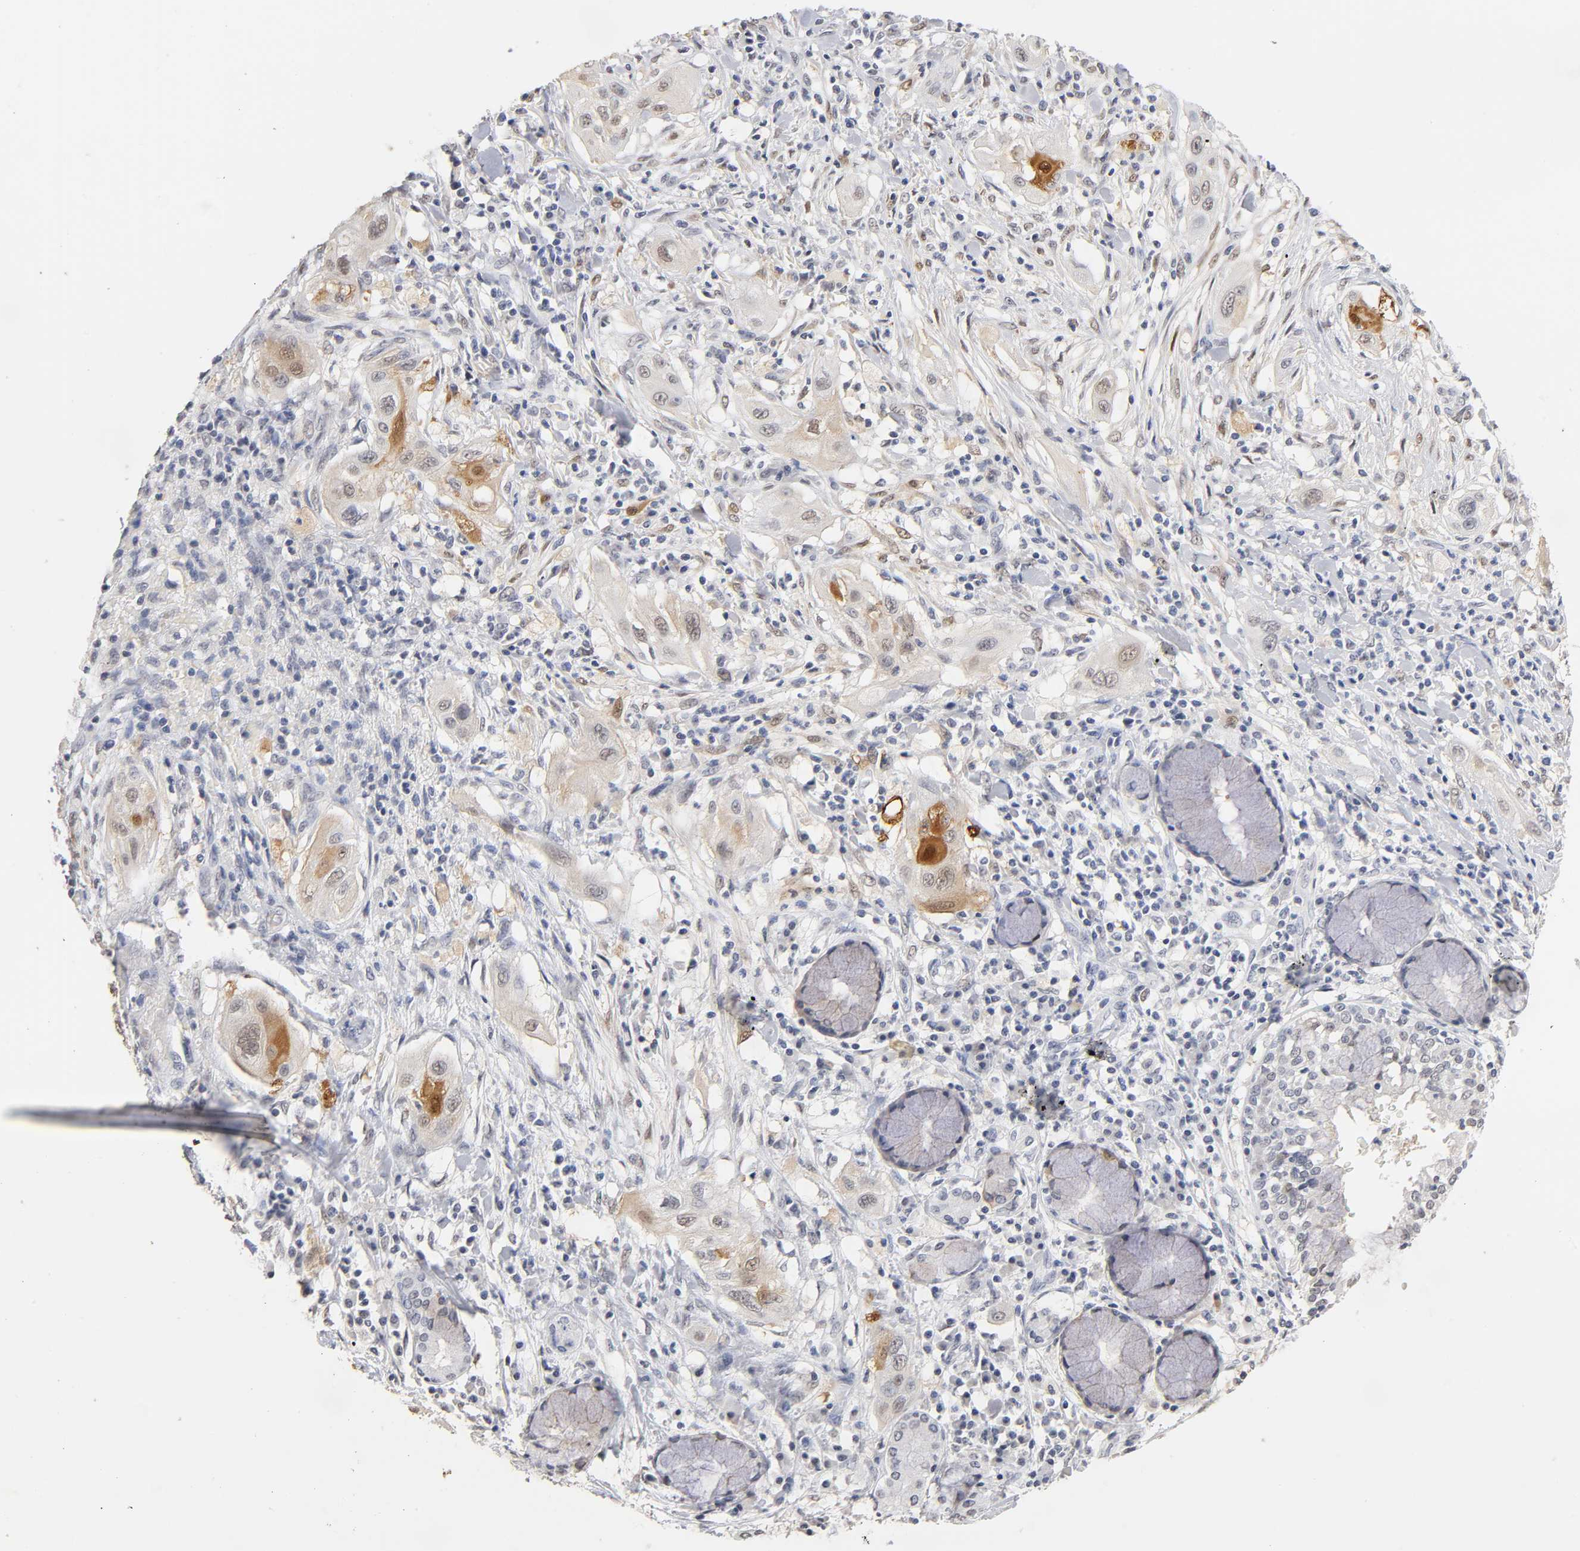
{"staining": {"intensity": "weak", "quantity": "25%-75%", "location": "cytoplasmic/membranous,nuclear"}, "tissue": "lung cancer", "cell_type": "Tumor cells", "image_type": "cancer", "snomed": [{"axis": "morphology", "description": "Squamous cell carcinoma, NOS"}, {"axis": "topography", "description": "Lung"}], "caption": "Immunohistochemical staining of human squamous cell carcinoma (lung) reveals weak cytoplasmic/membranous and nuclear protein staining in about 25%-75% of tumor cells. The staining is performed using DAB (3,3'-diaminobenzidine) brown chromogen to label protein expression. The nuclei are counter-stained blue using hematoxylin.", "gene": "CRABP2", "patient": {"sex": "female", "age": 47}}